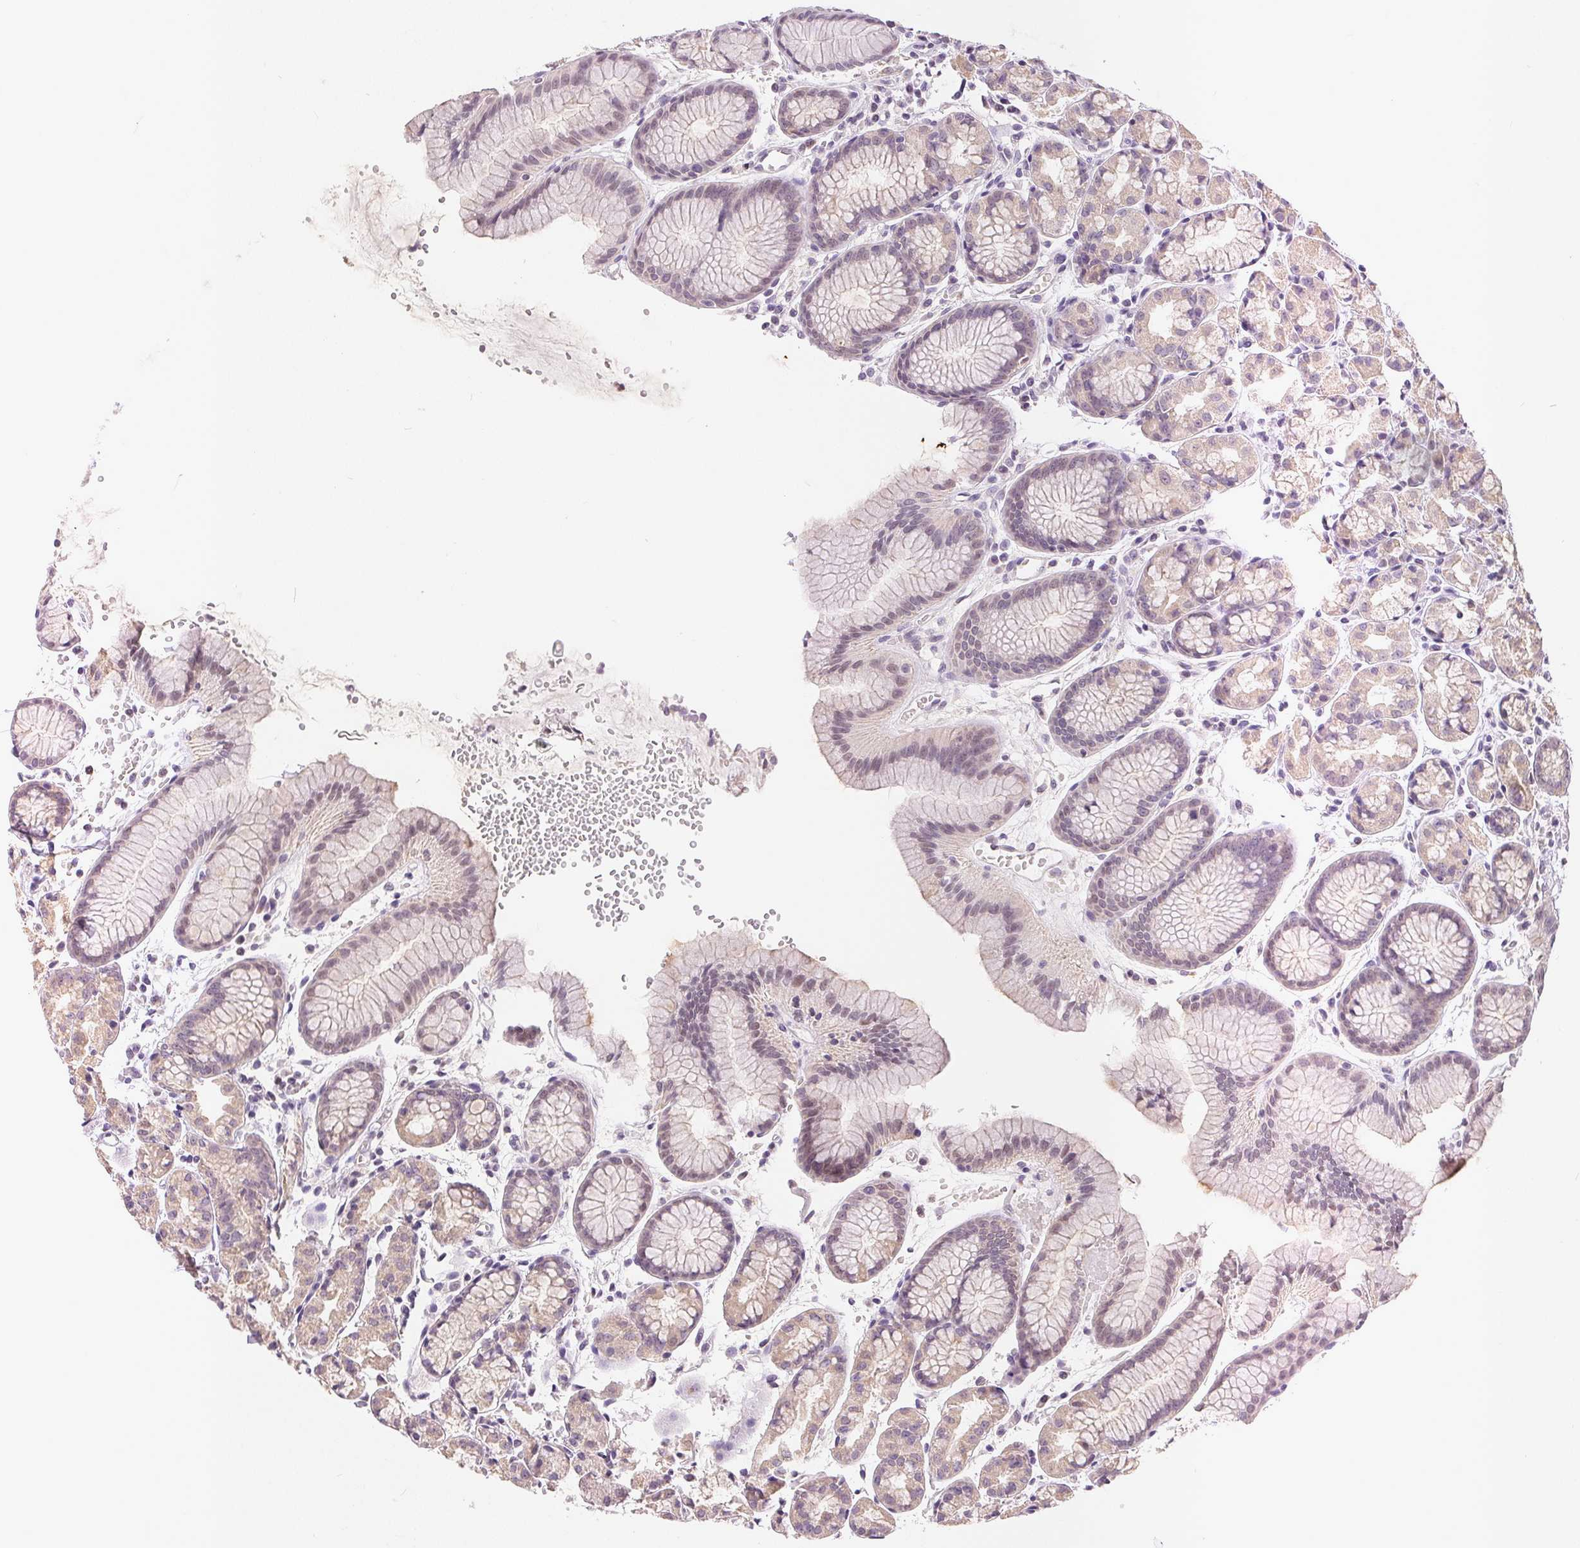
{"staining": {"intensity": "weak", "quantity": "25%-75%", "location": "cytoplasmic/membranous,nuclear"}, "tissue": "stomach", "cell_type": "Glandular cells", "image_type": "normal", "snomed": [{"axis": "morphology", "description": "Normal tissue, NOS"}, {"axis": "topography", "description": "Stomach, upper"}], "caption": "Immunohistochemistry micrograph of normal stomach stained for a protein (brown), which shows low levels of weak cytoplasmic/membranous,nuclear staining in about 25%-75% of glandular cells.", "gene": "POU2F2", "patient": {"sex": "male", "age": 47}}